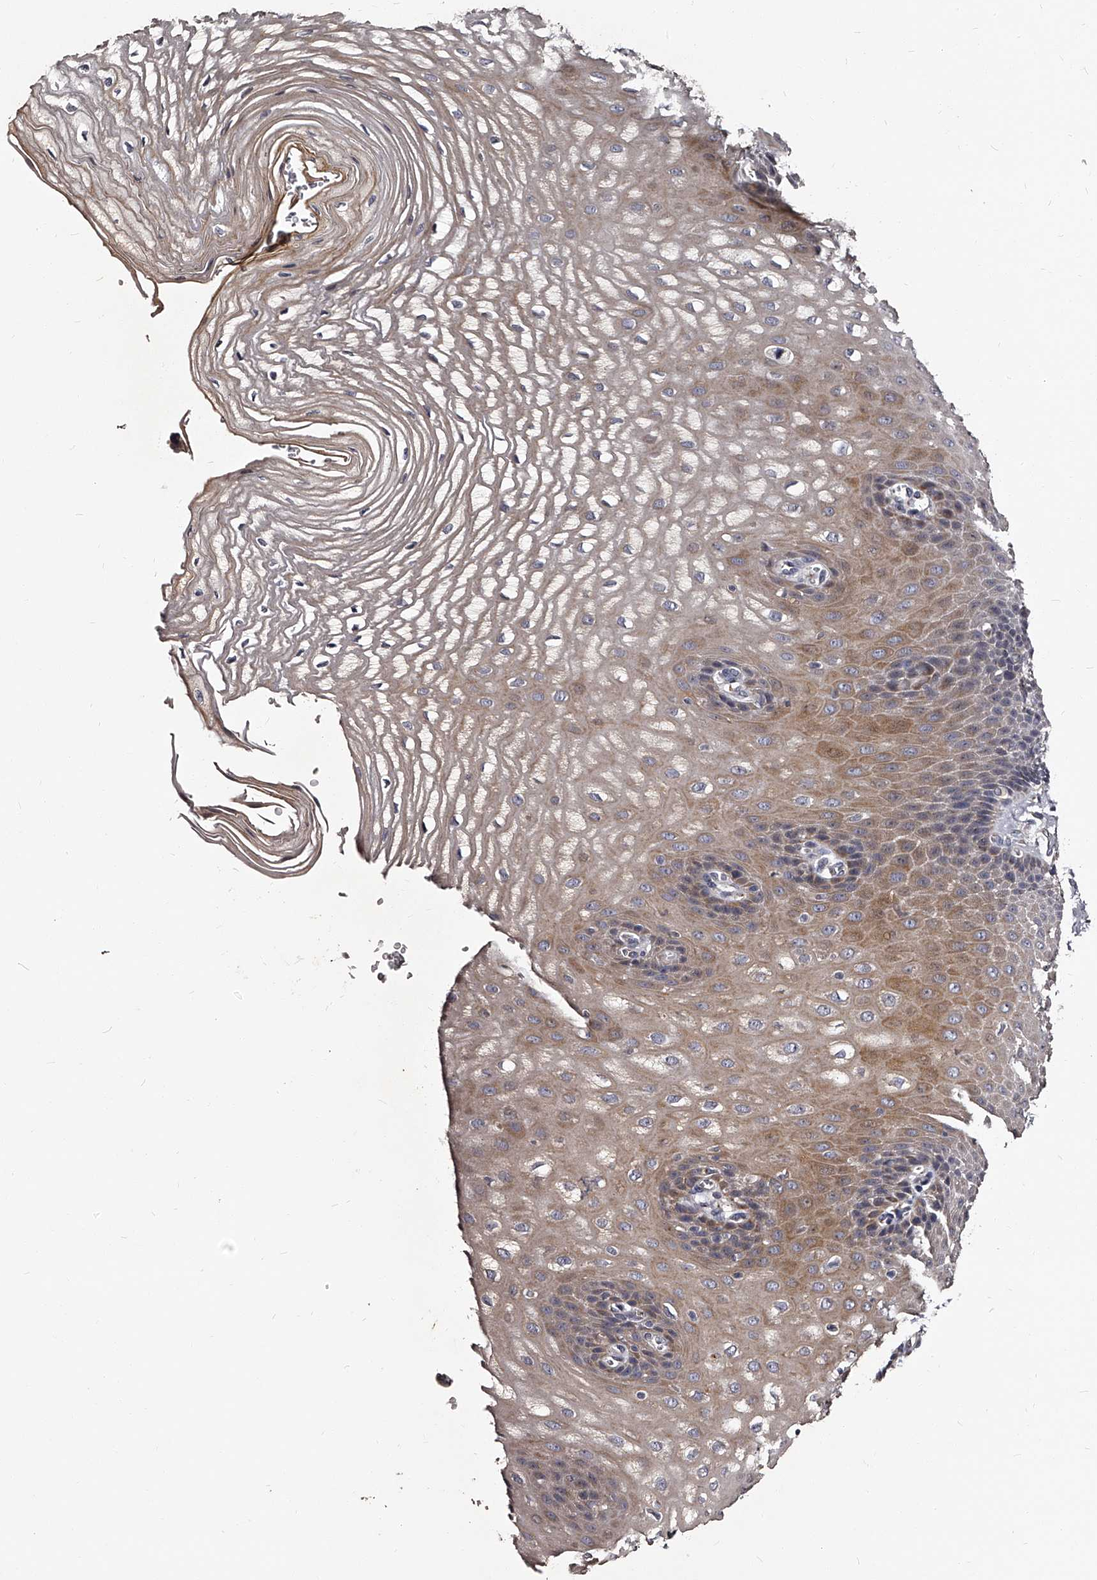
{"staining": {"intensity": "moderate", "quantity": "25%-75%", "location": "cytoplasmic/membranous,nuclear"}, "tissue": "esophagus", "cell_type": "Squamous epithelial cells", "image_type": "normal", "snomed": [{"axis": "morphology", "description": "Normal tissue, NOS"}, {"axis": "topography", "description": "Esophagus"}], "caption": "Esophagus stained with immunohistochemistry demonstrates moderate cytoplasmic/membranous,nuclear positivity in about 25%-75% of squamous epithelial cells. Nuclei are stained in blue.", "gene": "RSC1A1", "patient": {"sex": "male", "age": 54}}